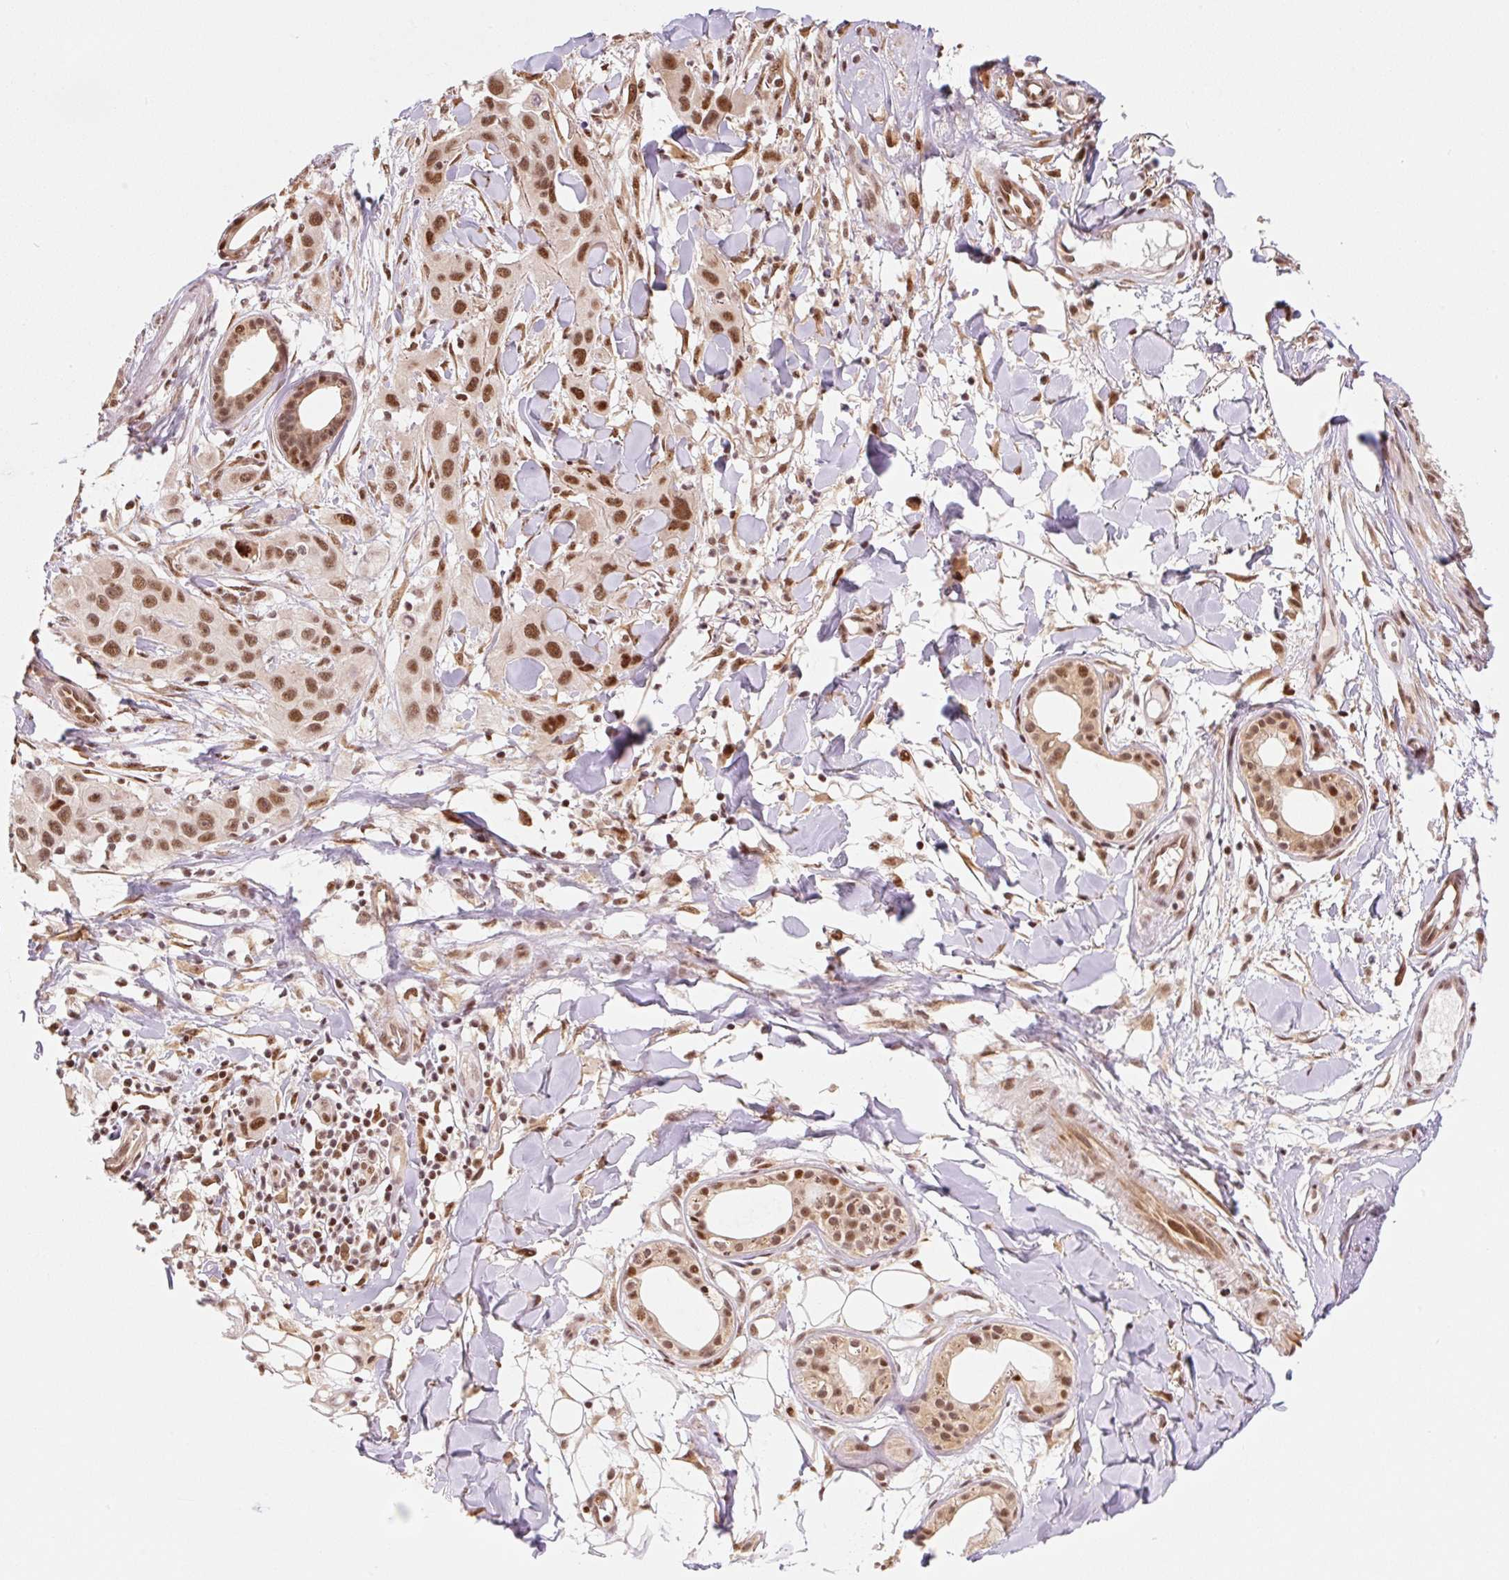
{"staining": {"intensity": "moderate", "quantity": ">75%", "location": "nuclear"}, "tissue": "skin cancer", "cell_type": "Tumor cells", "image_type": "cancer", "snomed": [{"axis": "morphology", "description": "Squamous cell carcinoma, NOS"}, {"axis": "topography", "description": "Skin"}], "caption": "The immunohistochemical stain highlights moderate nuclear staining in tumor cells of skin cancer (squamous cell carcinoma) tissue.", "gene": "INTS8", "patient": {"sex": "male", "age": 63}}